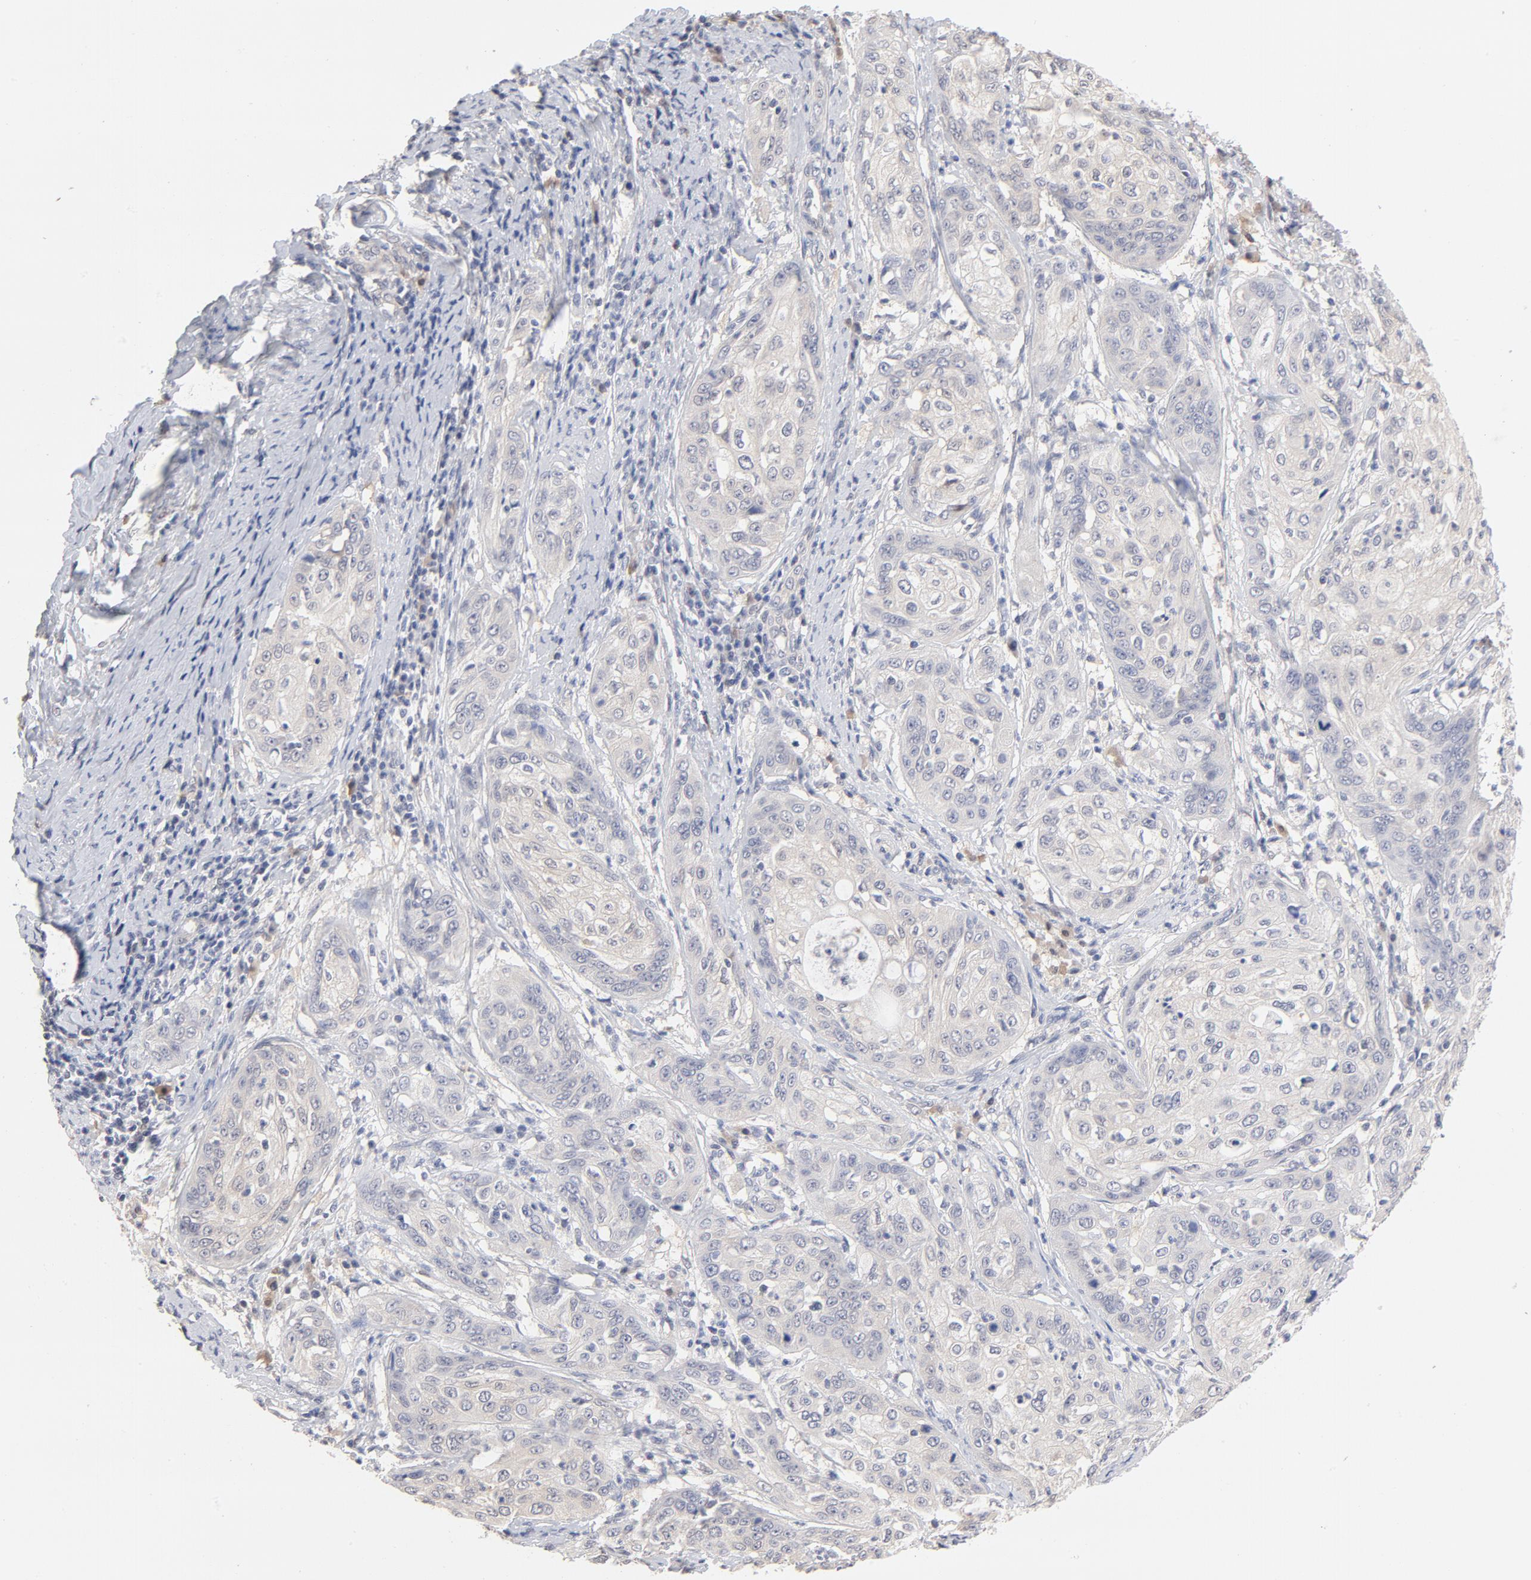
{"staining": {"intensity": "weak", "quantity": "<25%", "location": "cytoplasmic/membranous"}, "tissue": "cervical cancer", "cell_type": "Tumor cells", "image_type": "cancer", "snomed": [{"axis": "morphology", "description": "Squamous cell carcinoma, NOS"}, {"axis": "topography", "description": "Cervix"}], "caption": "Cervical cancer was stained to show a protein in brown. There is no significant expression in tumor cells.", "gene": "MIF", "patient": {"sex": "female", "age": 41}}